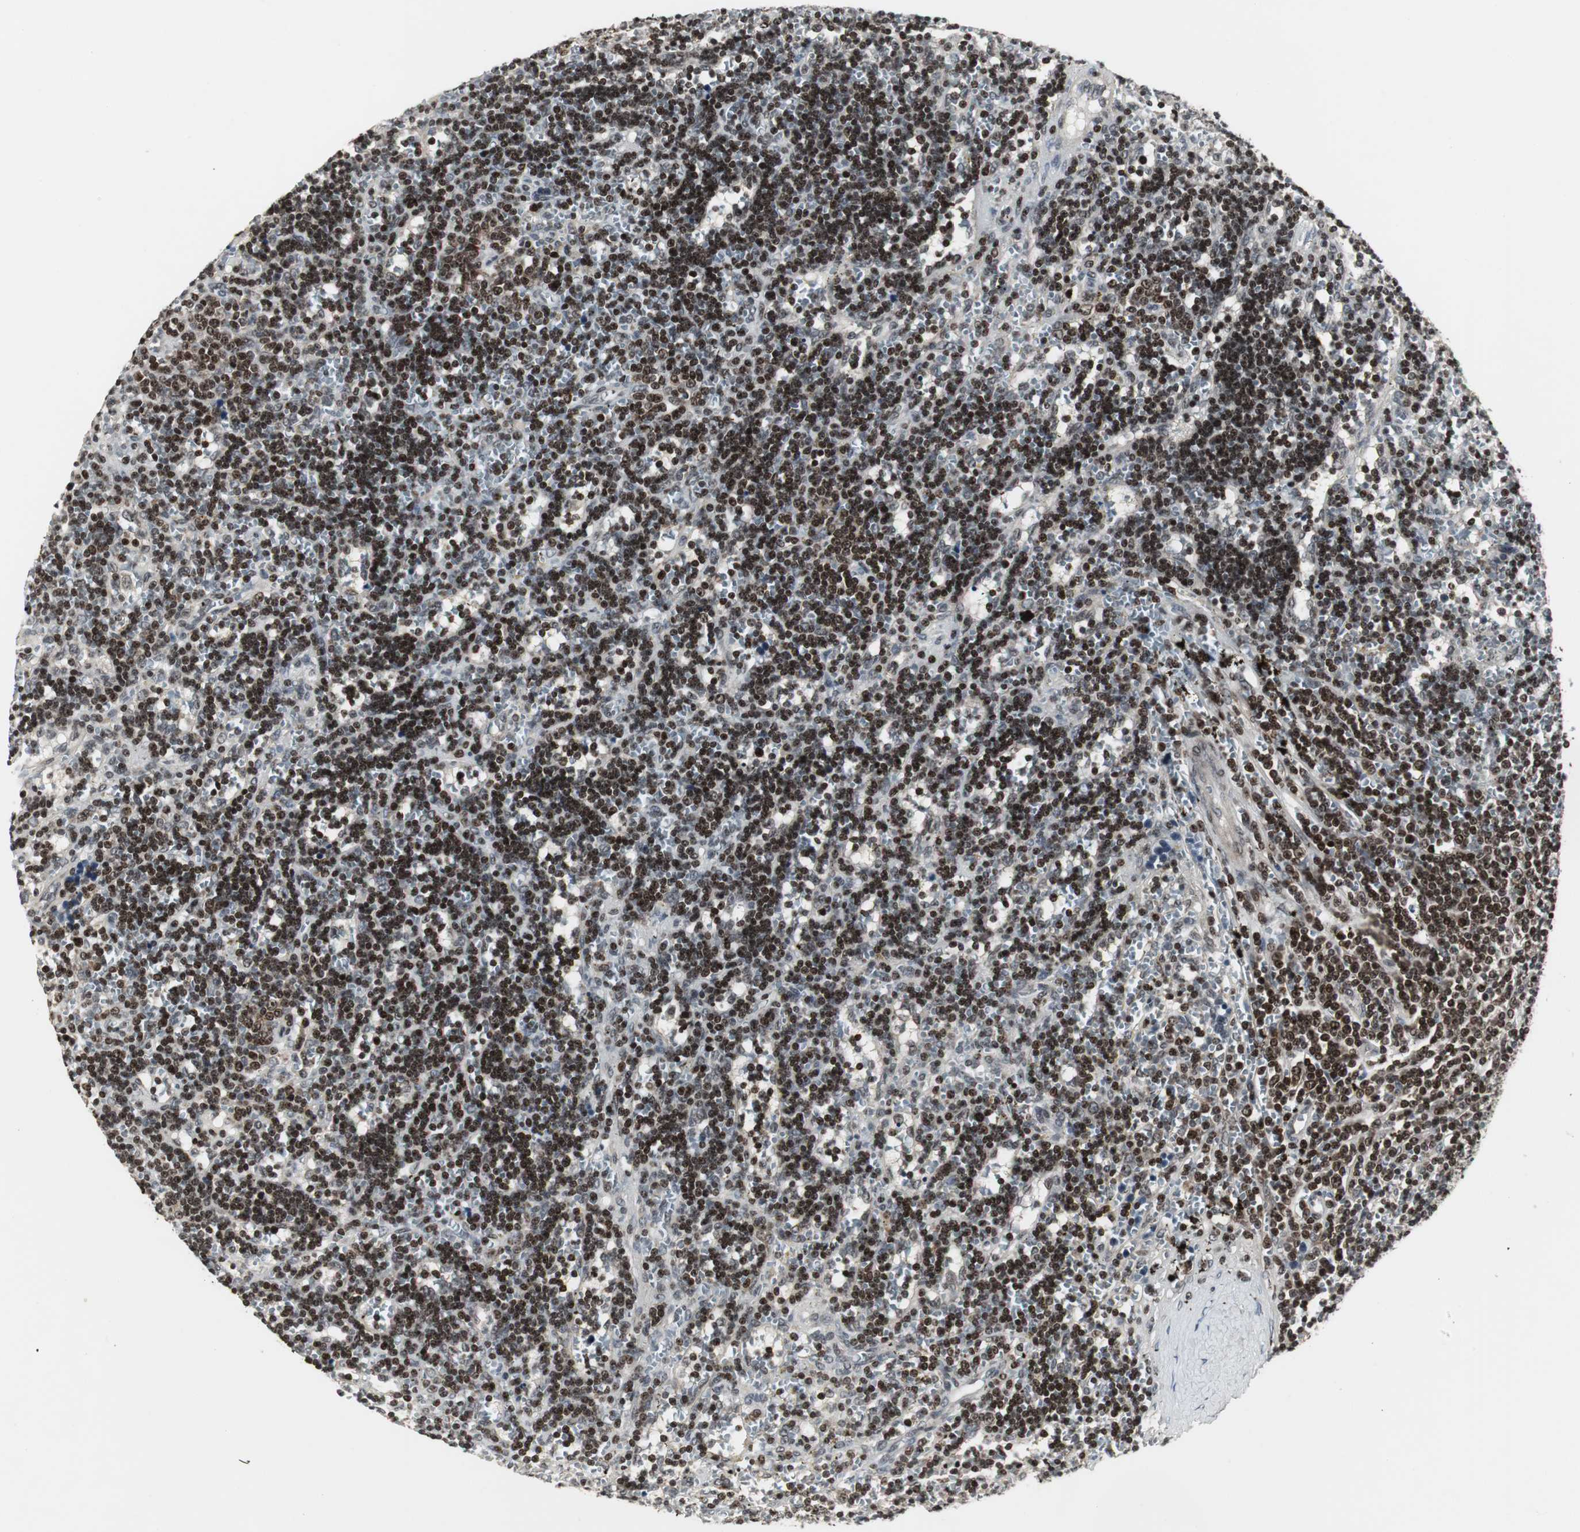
{"staining": {"intensity": "strong", "quantity": "25%-75%", "location": "nuclear"}, "tissue": "lymphoma", "cell_type": "Tumor cells", "image_type": "cancer", "snomed": [{"axis": "morphology", "description": "Malignant lymphoma, non-Hodgkin's type, Low grade"}, {"axis": "topography", "description": "Spleen"}], "caption": "Immunohistochemistry (IHC) micrograph of neoplastic tissue: malignant lymphoma, non-Hodgkin's type (low-grade) stained using IHC demonstrates high levels of strong protein expression localized specifically in the nuclear of tumor cells, appearing as a nuclear brown color.", "gene": "MPG", "patient": {"sex": "male", "age": 60}}